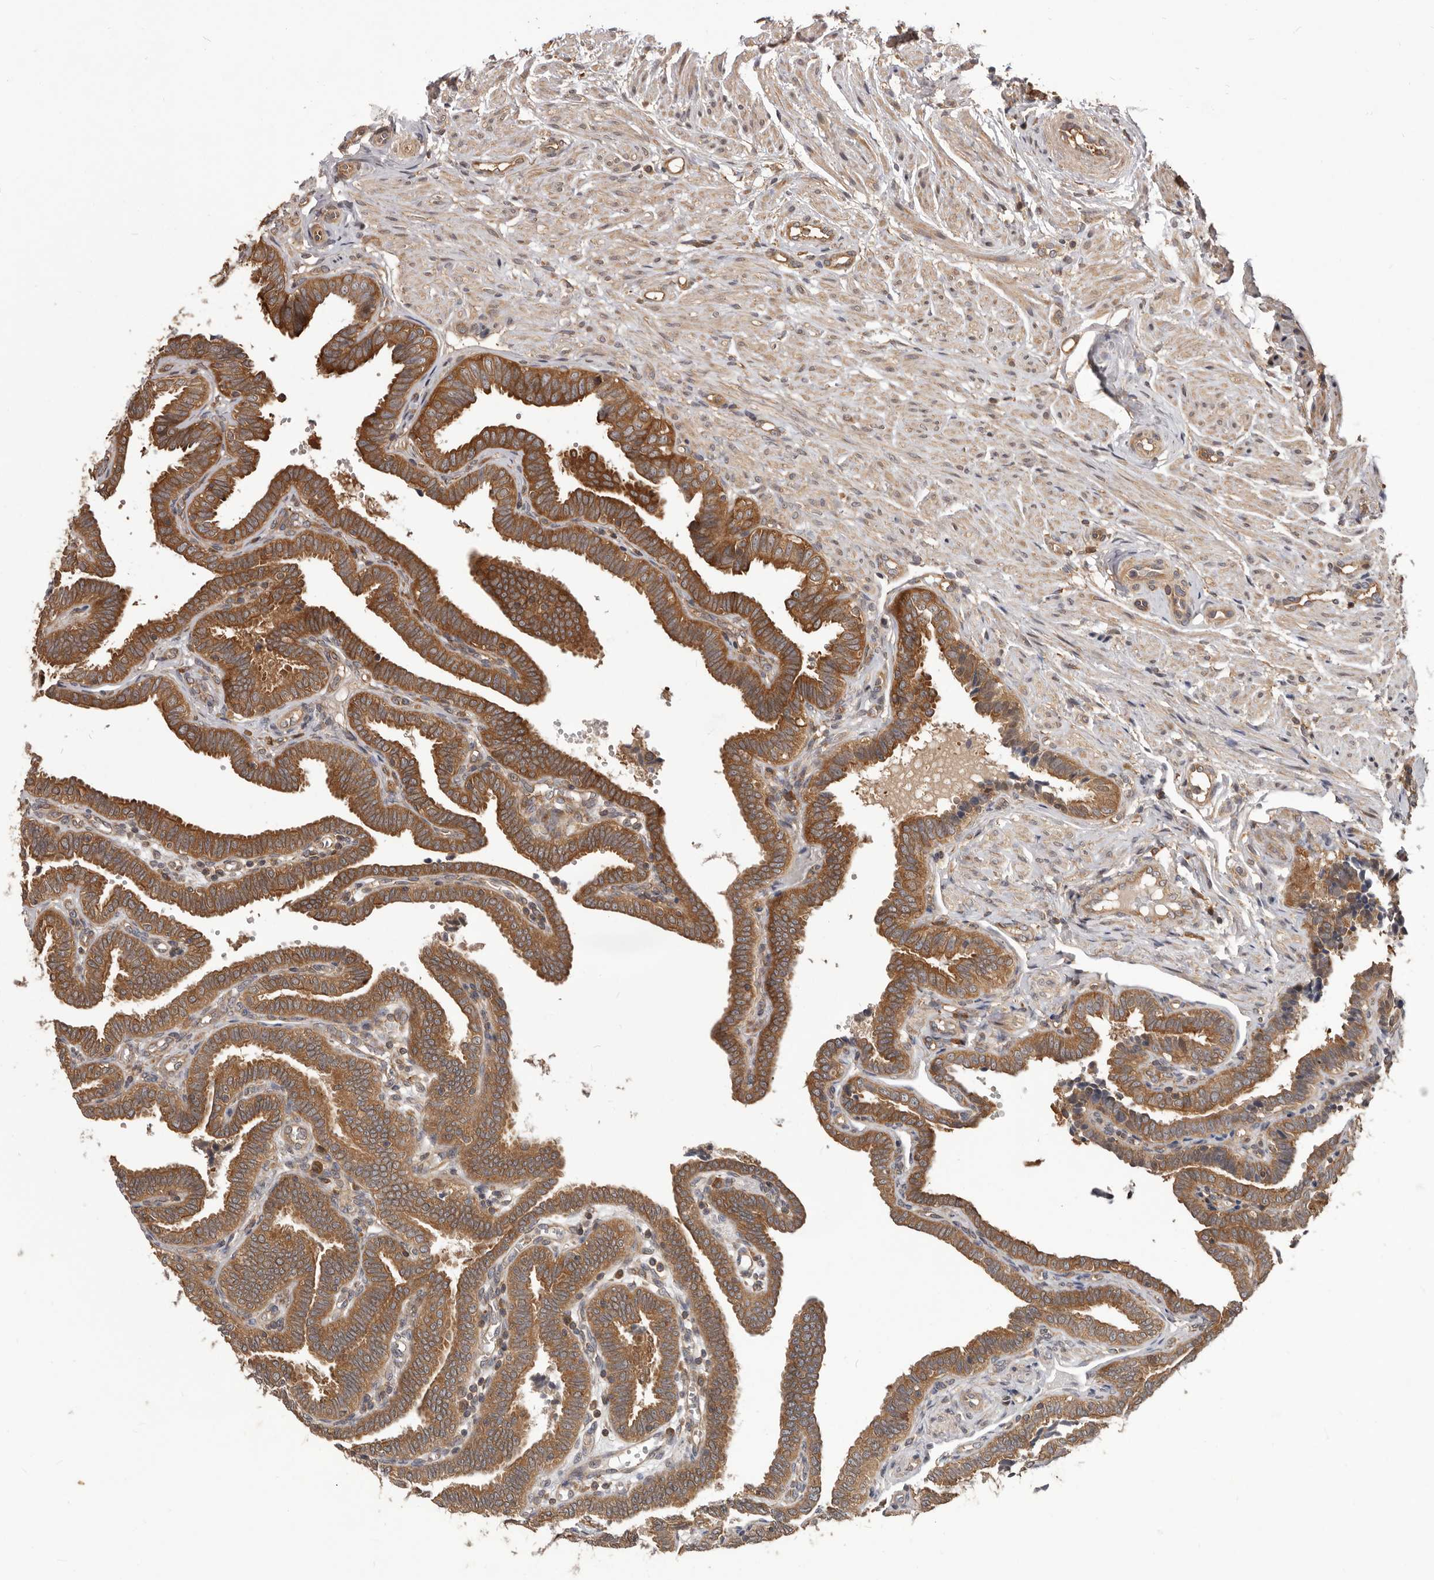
{"staining": {"intensity": "strong", "quantity": ">75%", "location": "cytoplasmic/membranous"}, "tissue": "fallopian tube", "cell_type": "Glandular cells", "image_type": "normal", "snomed": [{"axis": "morphology", "description": "Normal tissue, NOS"}, {"axis": "topography", "description": "Fallopian tube"}], "caption": "Strong cytoplasmic/membranous protein staining is appreciated in about >75% of glandular cells in fallopian tube. The staining was performed using DAB, with brown indicating positive protein expression. Nuclei are stained blue with hematoxylin.", "gene": "HBS1L", "patient": {"sex": "female", "age": 39}}